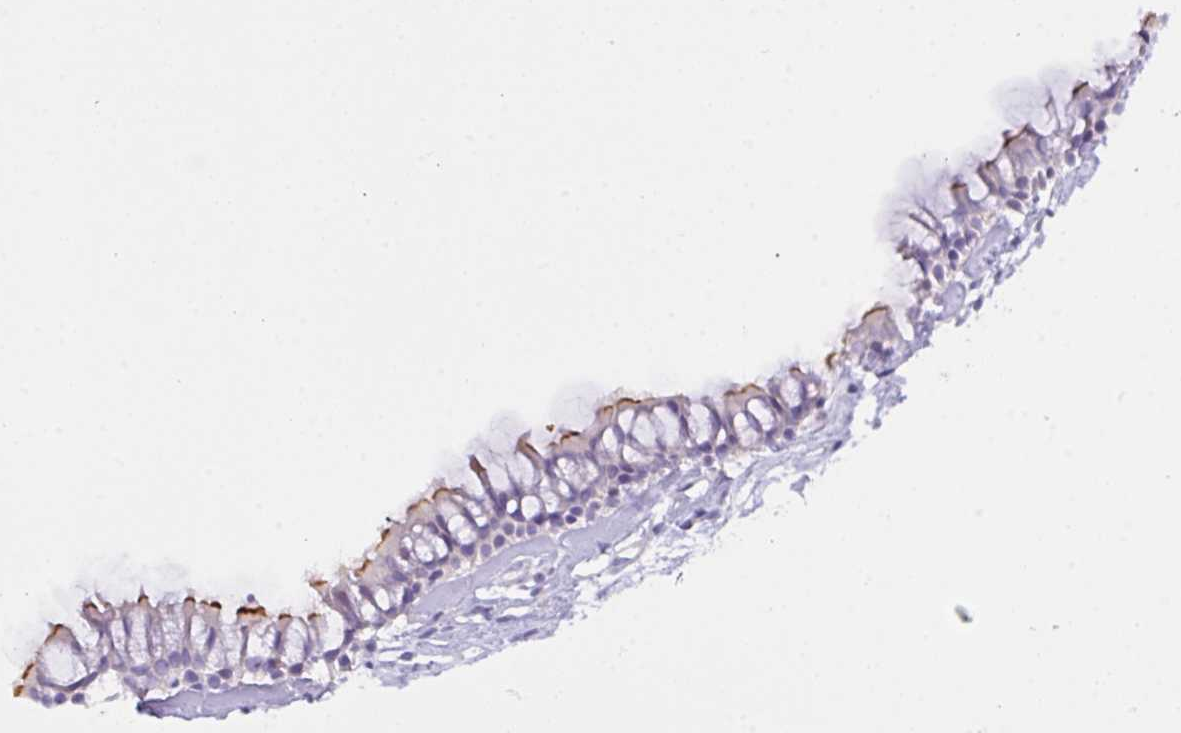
{"staining": {"intensity": "moderate", "quantity": "<25%", "location": "cytoplasmic/membranous"}, "tissue": "nasopharynx", "cell_type": "Respiratory epithelial cells", "image_type": "normal", "snomed": [{"axis": "morphology", "description": "Normal tissue, NOS"}, {"axis": "topography", "description": "Nasopharynx"}], "caption": "A photomicrograph of nasopharynx stained for a protein exhibits moderate cytoplasmic/membranous brown staining in respiratory epithelial cells.", "gene": "CST11", "patient": {"sex": "female", "age": 39}}